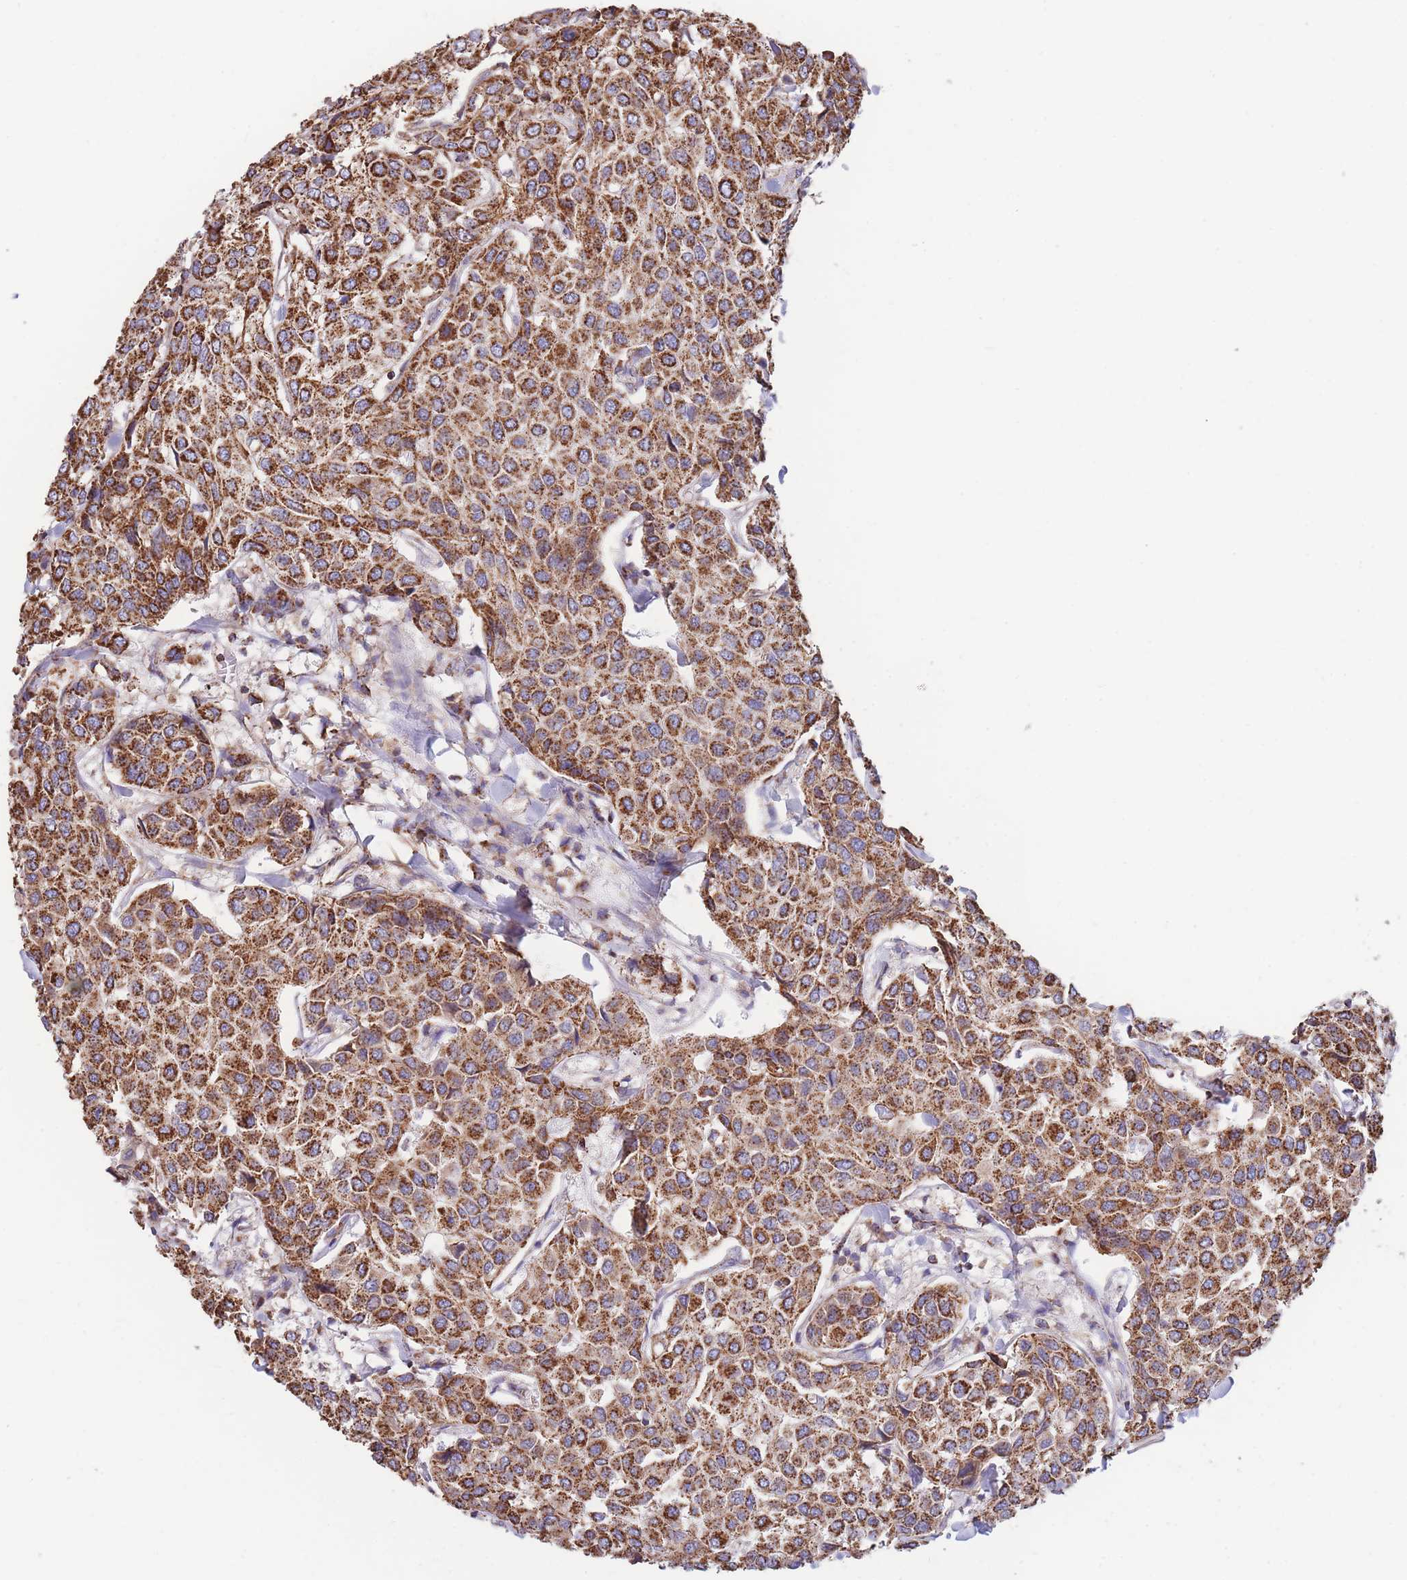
{"staining": {"intensity": "strong", "quantity": ">75%", "location": "cytoplasmic/membranous"}, "tissue": "breast cancer", "cell_type": "Tumor cells", "image_type": "cancer", "snomed": [{"axis": "morphology", "description": "Duct carcinoma"}, {"axis": "topography", "description": "Breast"}], "caption": "Breast cancer (intraductal carcinoma) stained for a protein (brown) demonstrates strong cytoplasmic/membranous positive staining in approximately >75% of tumor cells.", "gene": "FKBP8", "patient": {"sex": "female", "age": 55}}